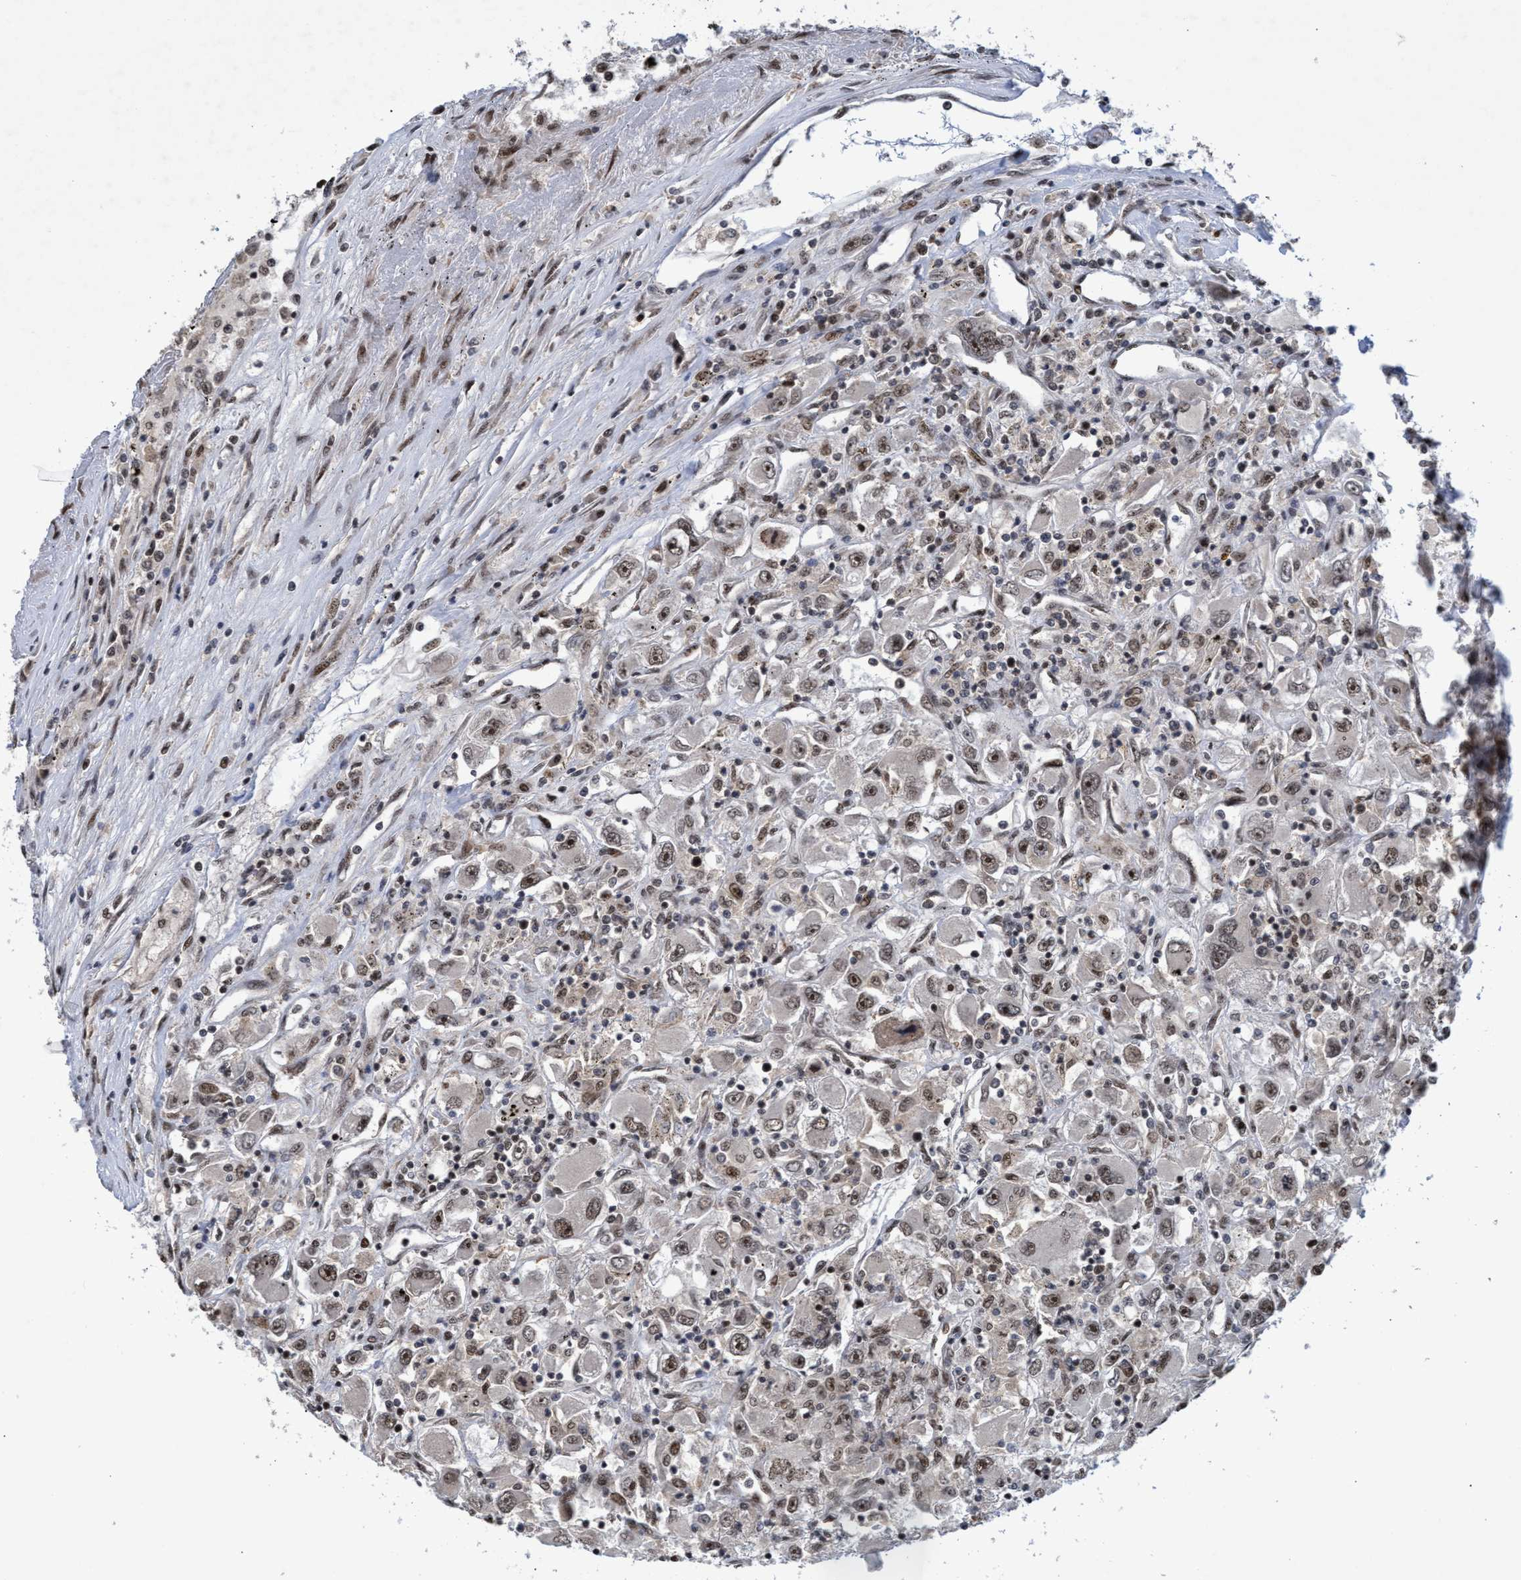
{"staining": {"intensity": "weak", "quantity": ">75%", "location": "nuclear"}, "tissue": "renal cancer", "cell_type": "Tumor cells", "image_type": "cancer", "snomed": [{"axis": "morphology", "description": "Adenocarcinoma, NOS"}, {"axis": "topography", "description": "Kidney"}], "caption": "High-magnification brightfield microscopy of adenocarcinoma (renal) stained with DAB (3,3'-diaminobenzidine) (brown) and counterstained with hematoxylin (blue). tumor cells exhibit weak nuclear expression is identified in approximately>75% of cells.", "gene": "GTF2F1", "patient": {"sex": "female", "age": 52}}